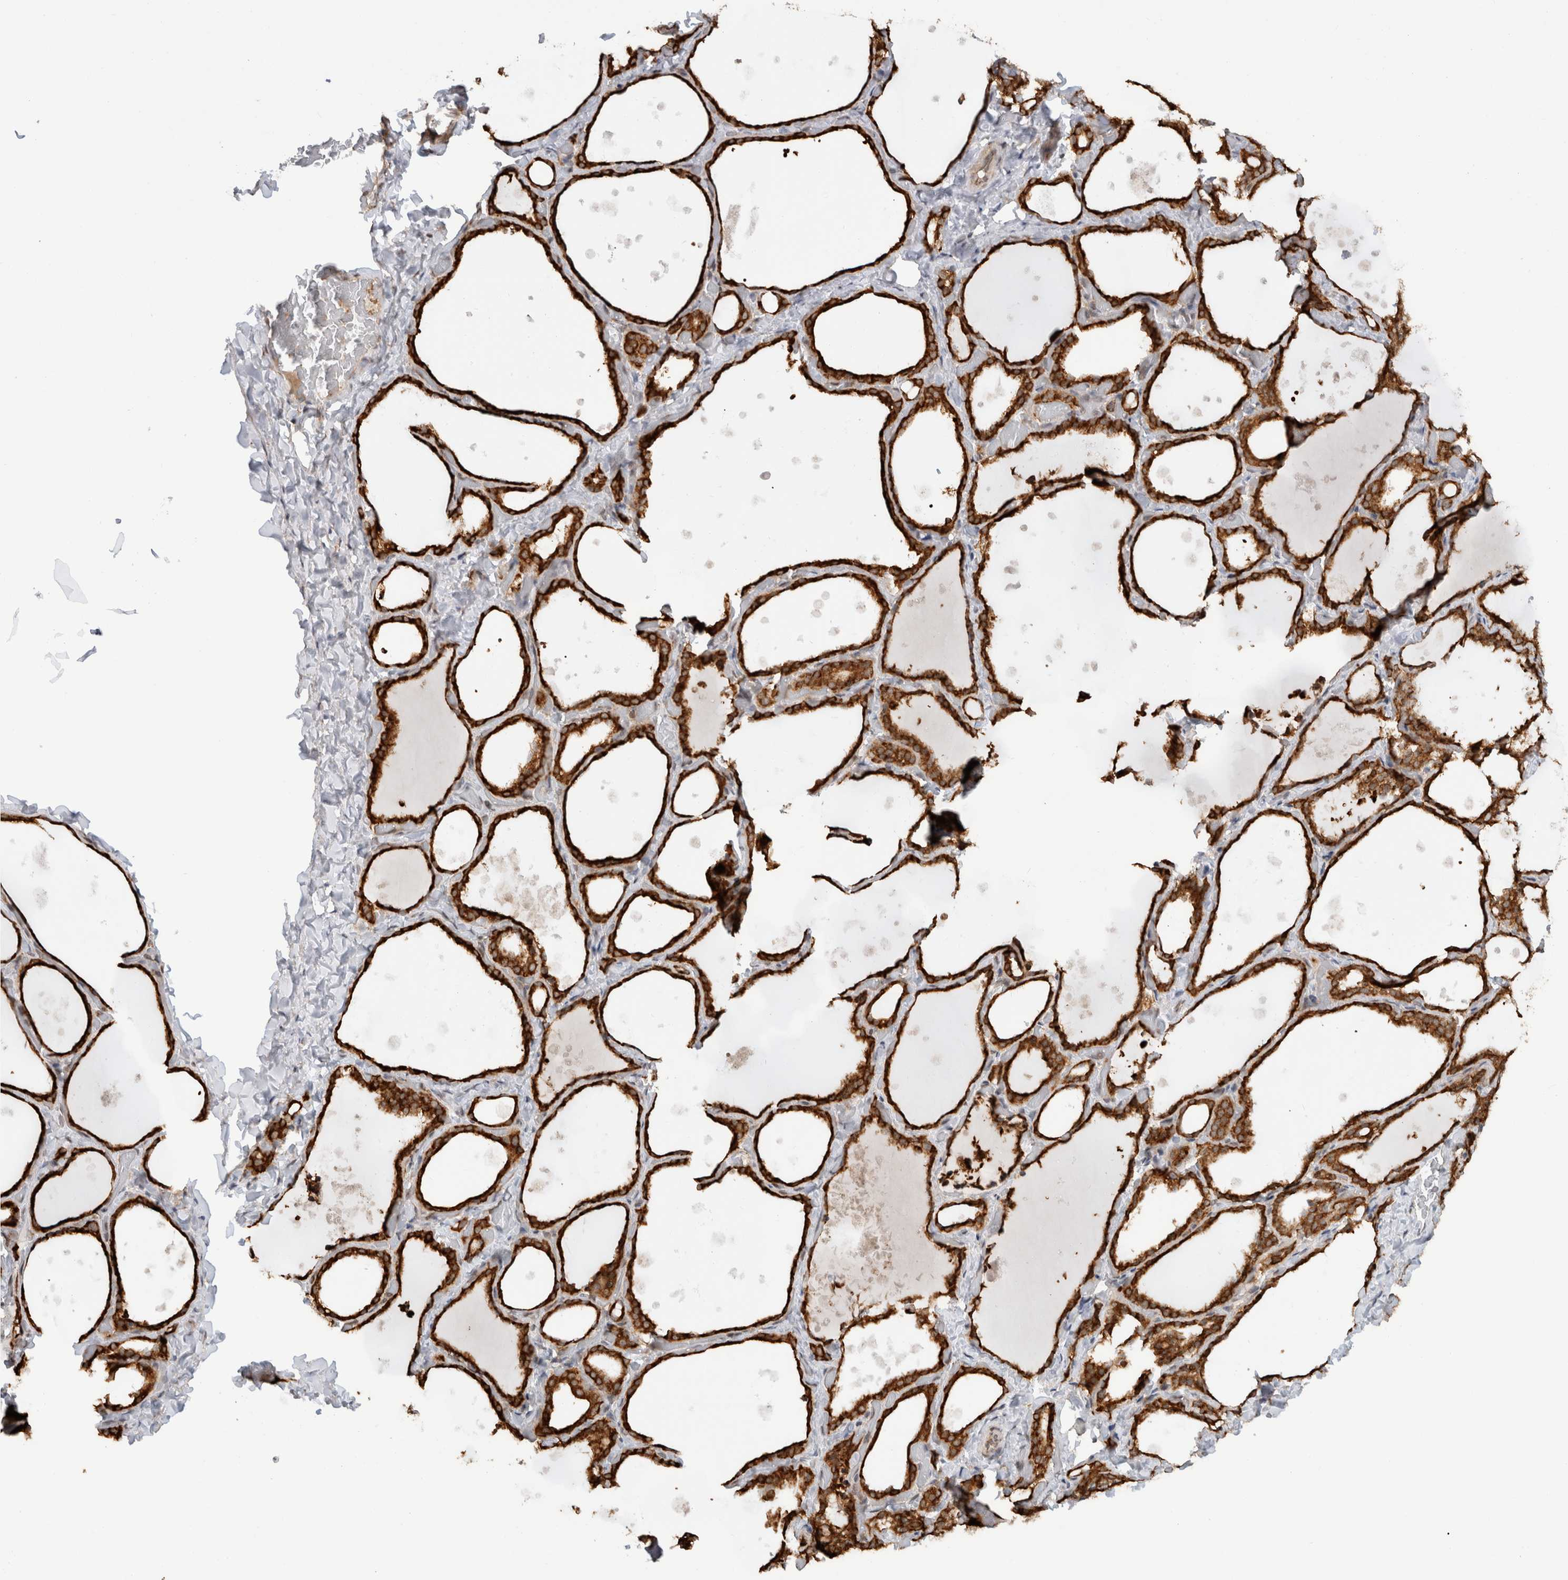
{"staining": {"intensity": "strong", "quantity": ">75%", "location": "cytoplasmic/membranous"}, "tissue": "thyroid gland", "cell_type": "Glandular cells", "image_type": "normal", "snomed": [{"axis": "morphology", "description": "Normal tissue, NOS"}, {"axis": "topography", "description": "Thyroid gland"}], "caption": "Thyroid gland stained for a protein (brown) reveals strong cytoplasmic/membranous positive positivity in about >75% of glandular cells.", "gene": "MS4A7", "patient": {"sex": "female", "age": 44}}